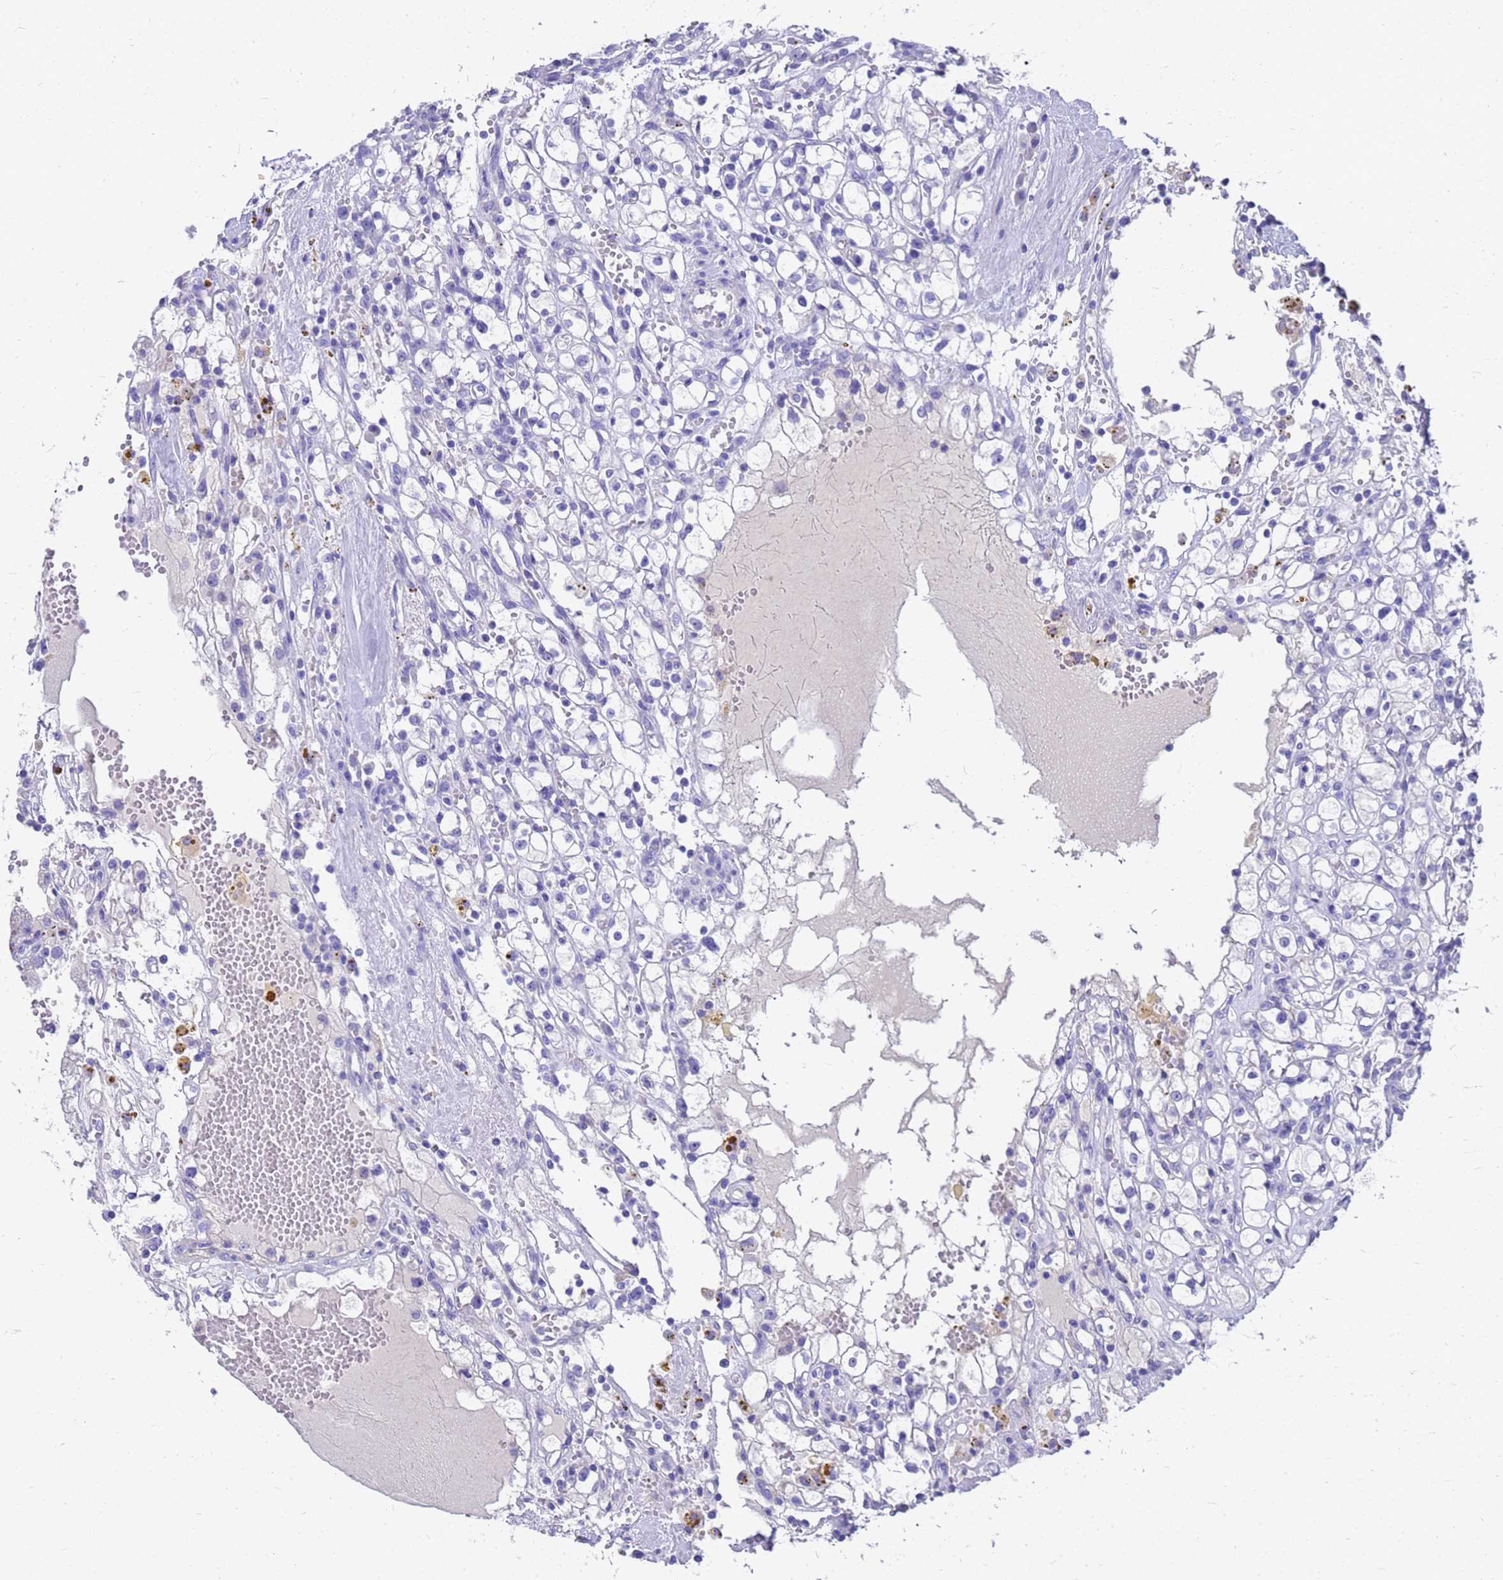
{"staining": {"intensity": "negative", "quantity": "none", "location": "none"}, "tissue": "renal cancer", "cell_type": "Tumor cells", "image_type": "cancer", "snomed": [{"axis": "morphology", "description": "Adenocarcinoma, NOS"}, {"axis": "topography", "description": "Kidney"}], "caption": "This is a micrograph of IHC staining of adenocarcinoma (renal), which shows no positivity in tumor cells.", "gene": "MS4A13", "patient": {"sex": "male", "age": 56}}